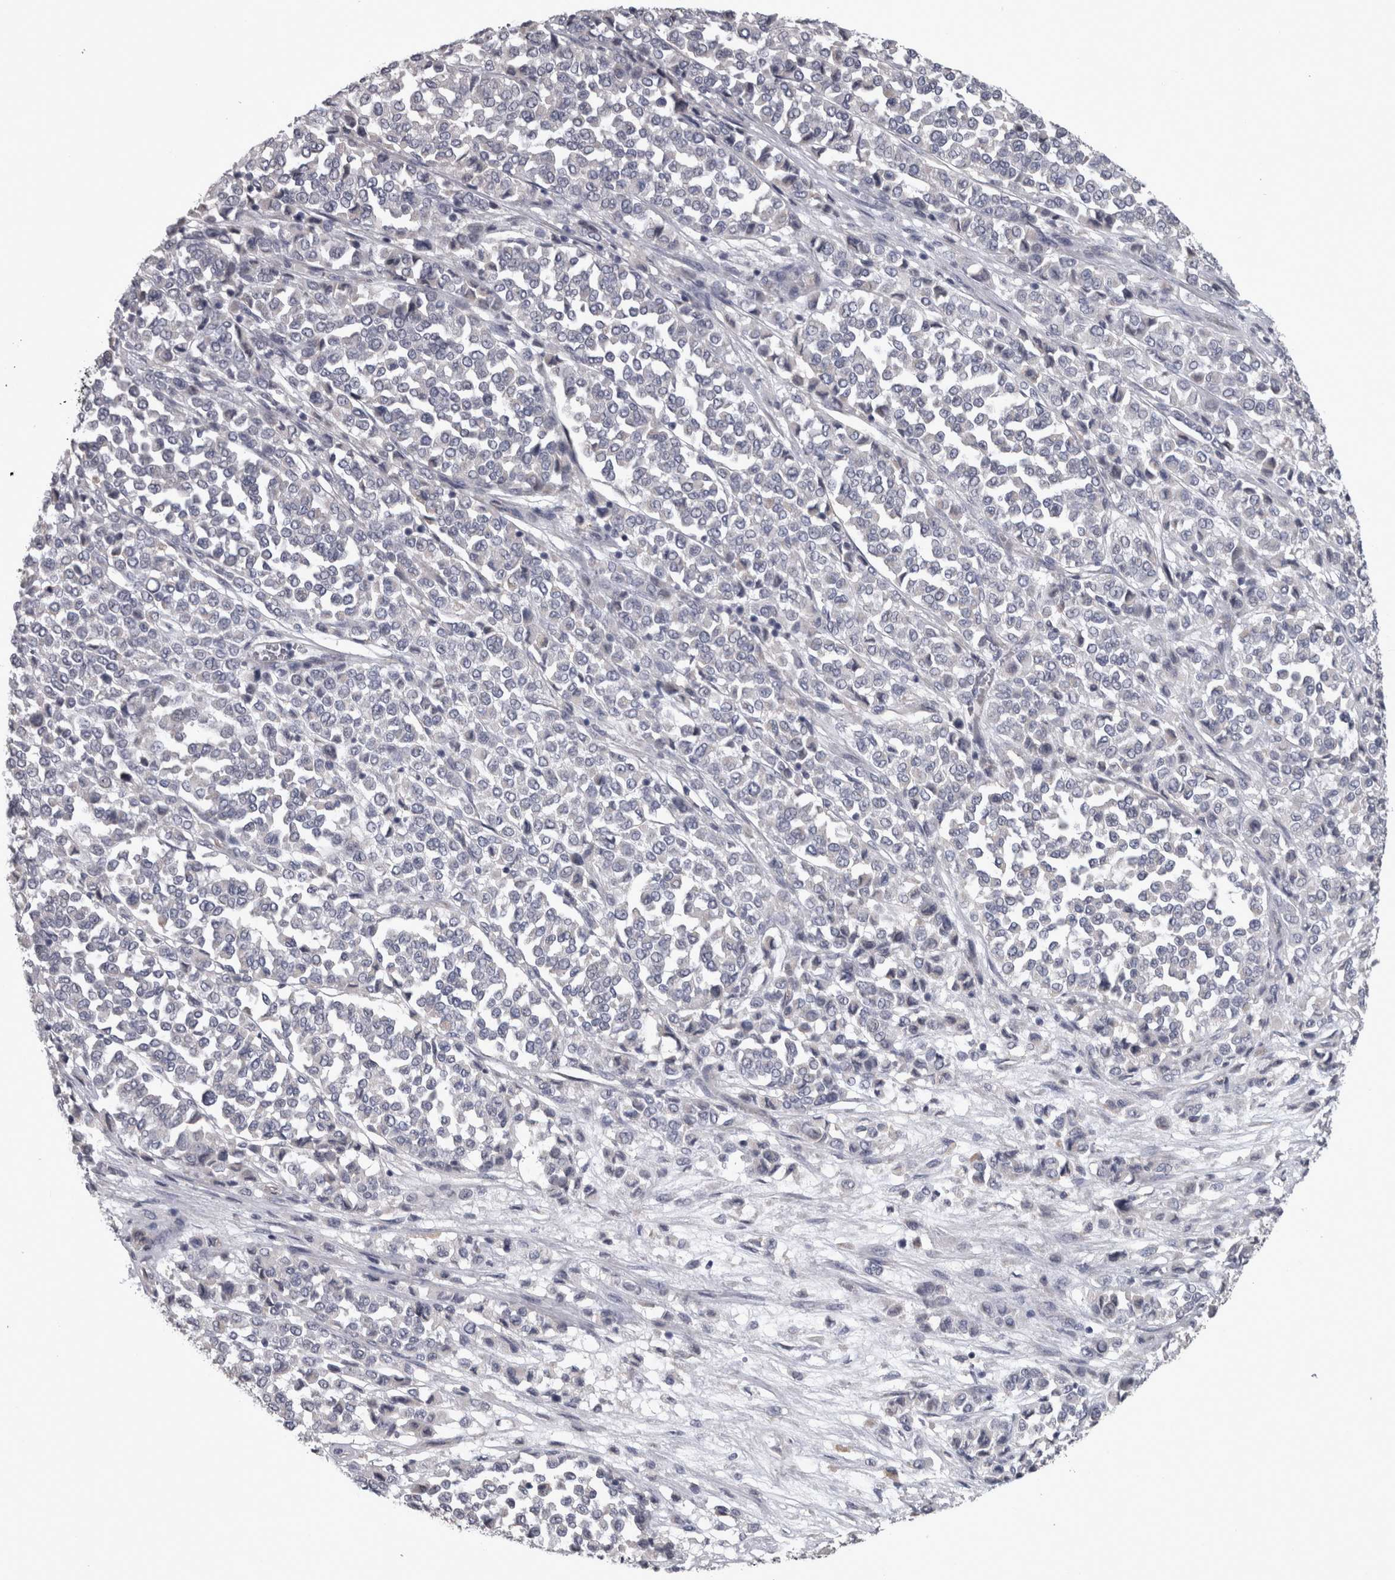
{"staining": {"intensity": "negative", "quantity": "none", "location": "none"}, "tissue": "melanoma", "cell_type": "Tumor cells", "image_type": "cancer", "snomed": [{"axis": "morphology", "description": "Malignant melanoma, Metastatic site"}, {"axis": "topography", "description": "Pancreas"}], "caption": "Protein analysis of malignant melanoma (metastatic site) reveals no significant staining in tumor cells.", "gene": "DBT", "patient": {"sex": "female", "age": 30}}